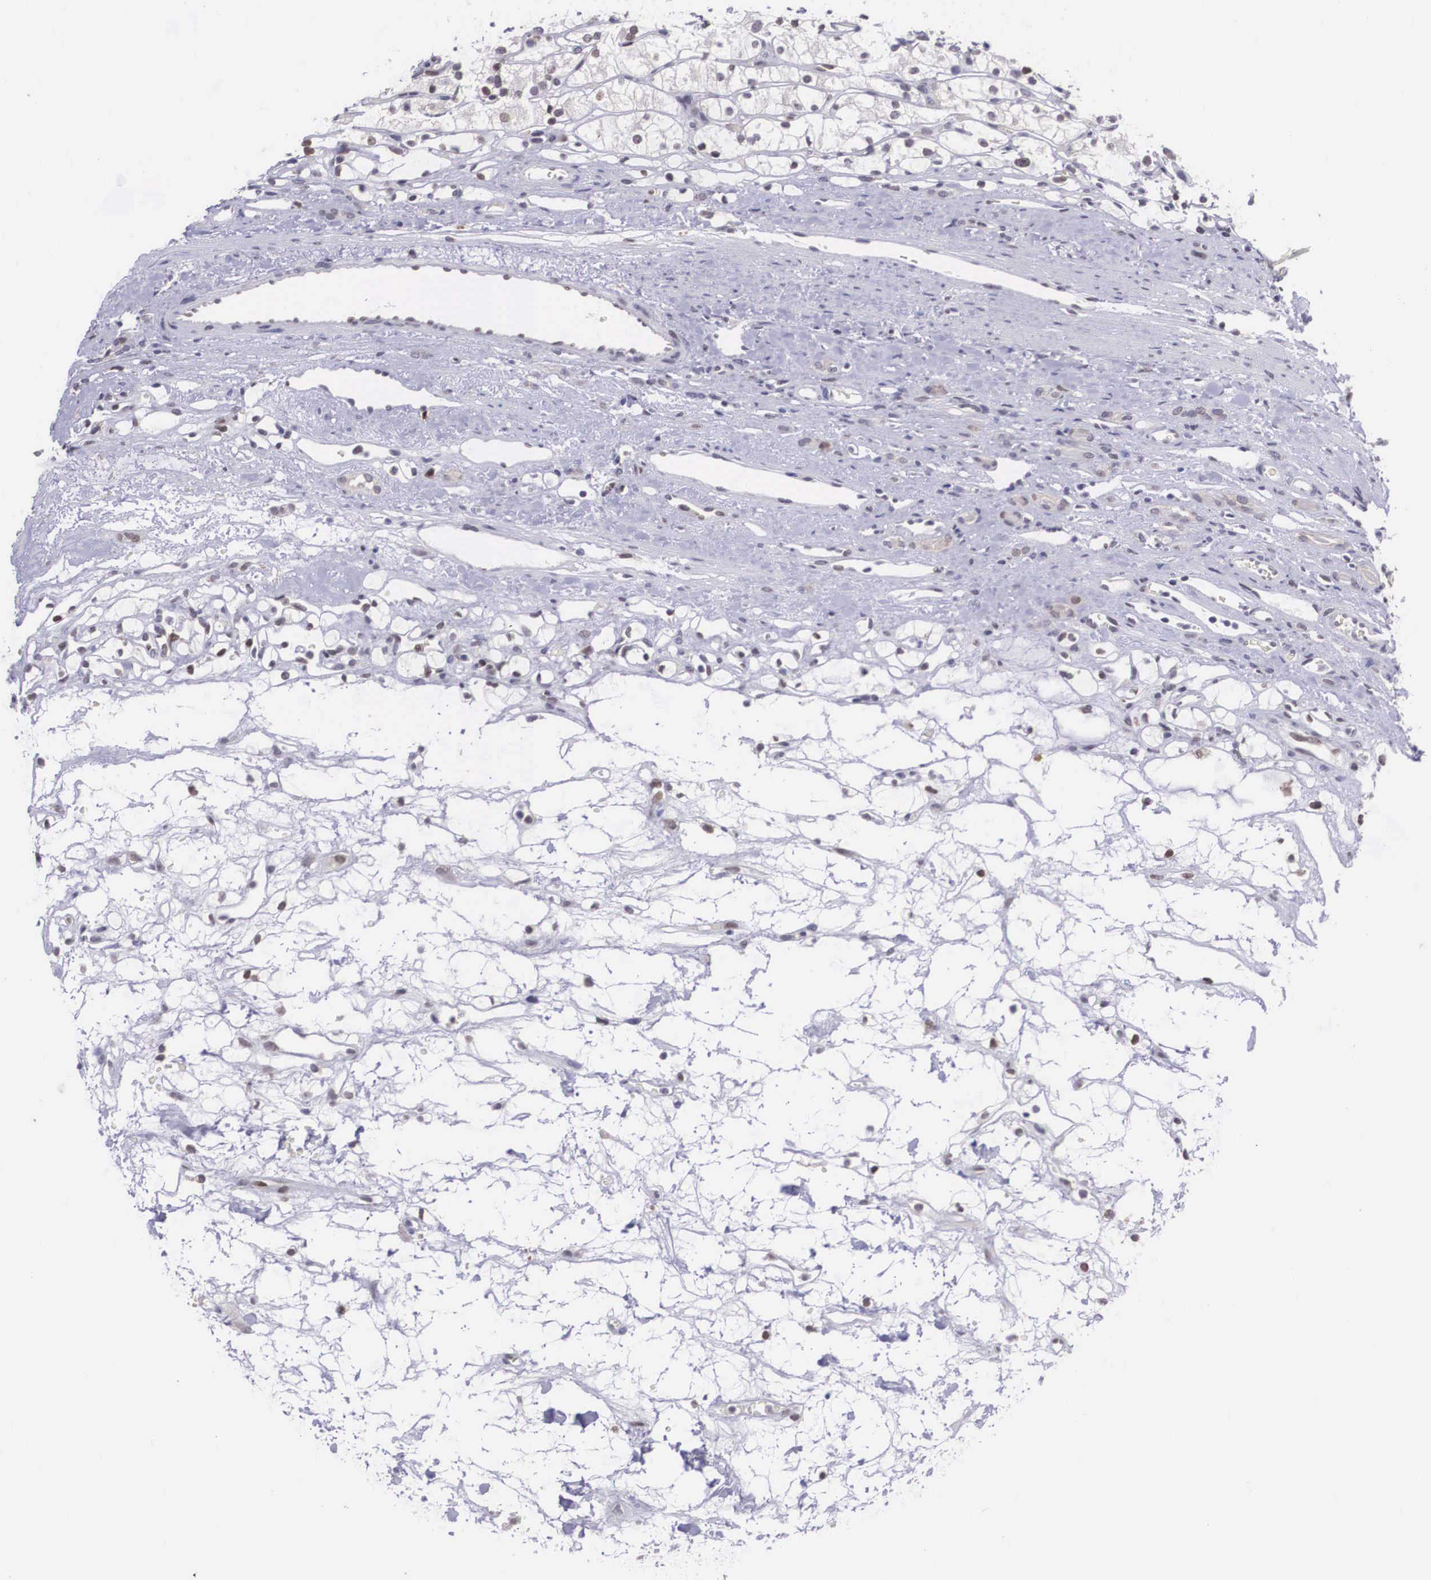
{"staining": {"intensity": "negative", "quantity": "none", "location": "none"}, "tissue": "renal cancer", "cell_type": "Tumor cells", "image_type": "cancer", "snomed": [{"axis": "morphology", "description": "Adenocarcinoma, NOS"}, {"axis": "topography", "description": "Kidney"}], "caption": "Tumor cells are negative for protein expression in human renal adenocarcinoma.", "gene": "SLC25A21", "patient": {"sex": "female", "age": 60}}